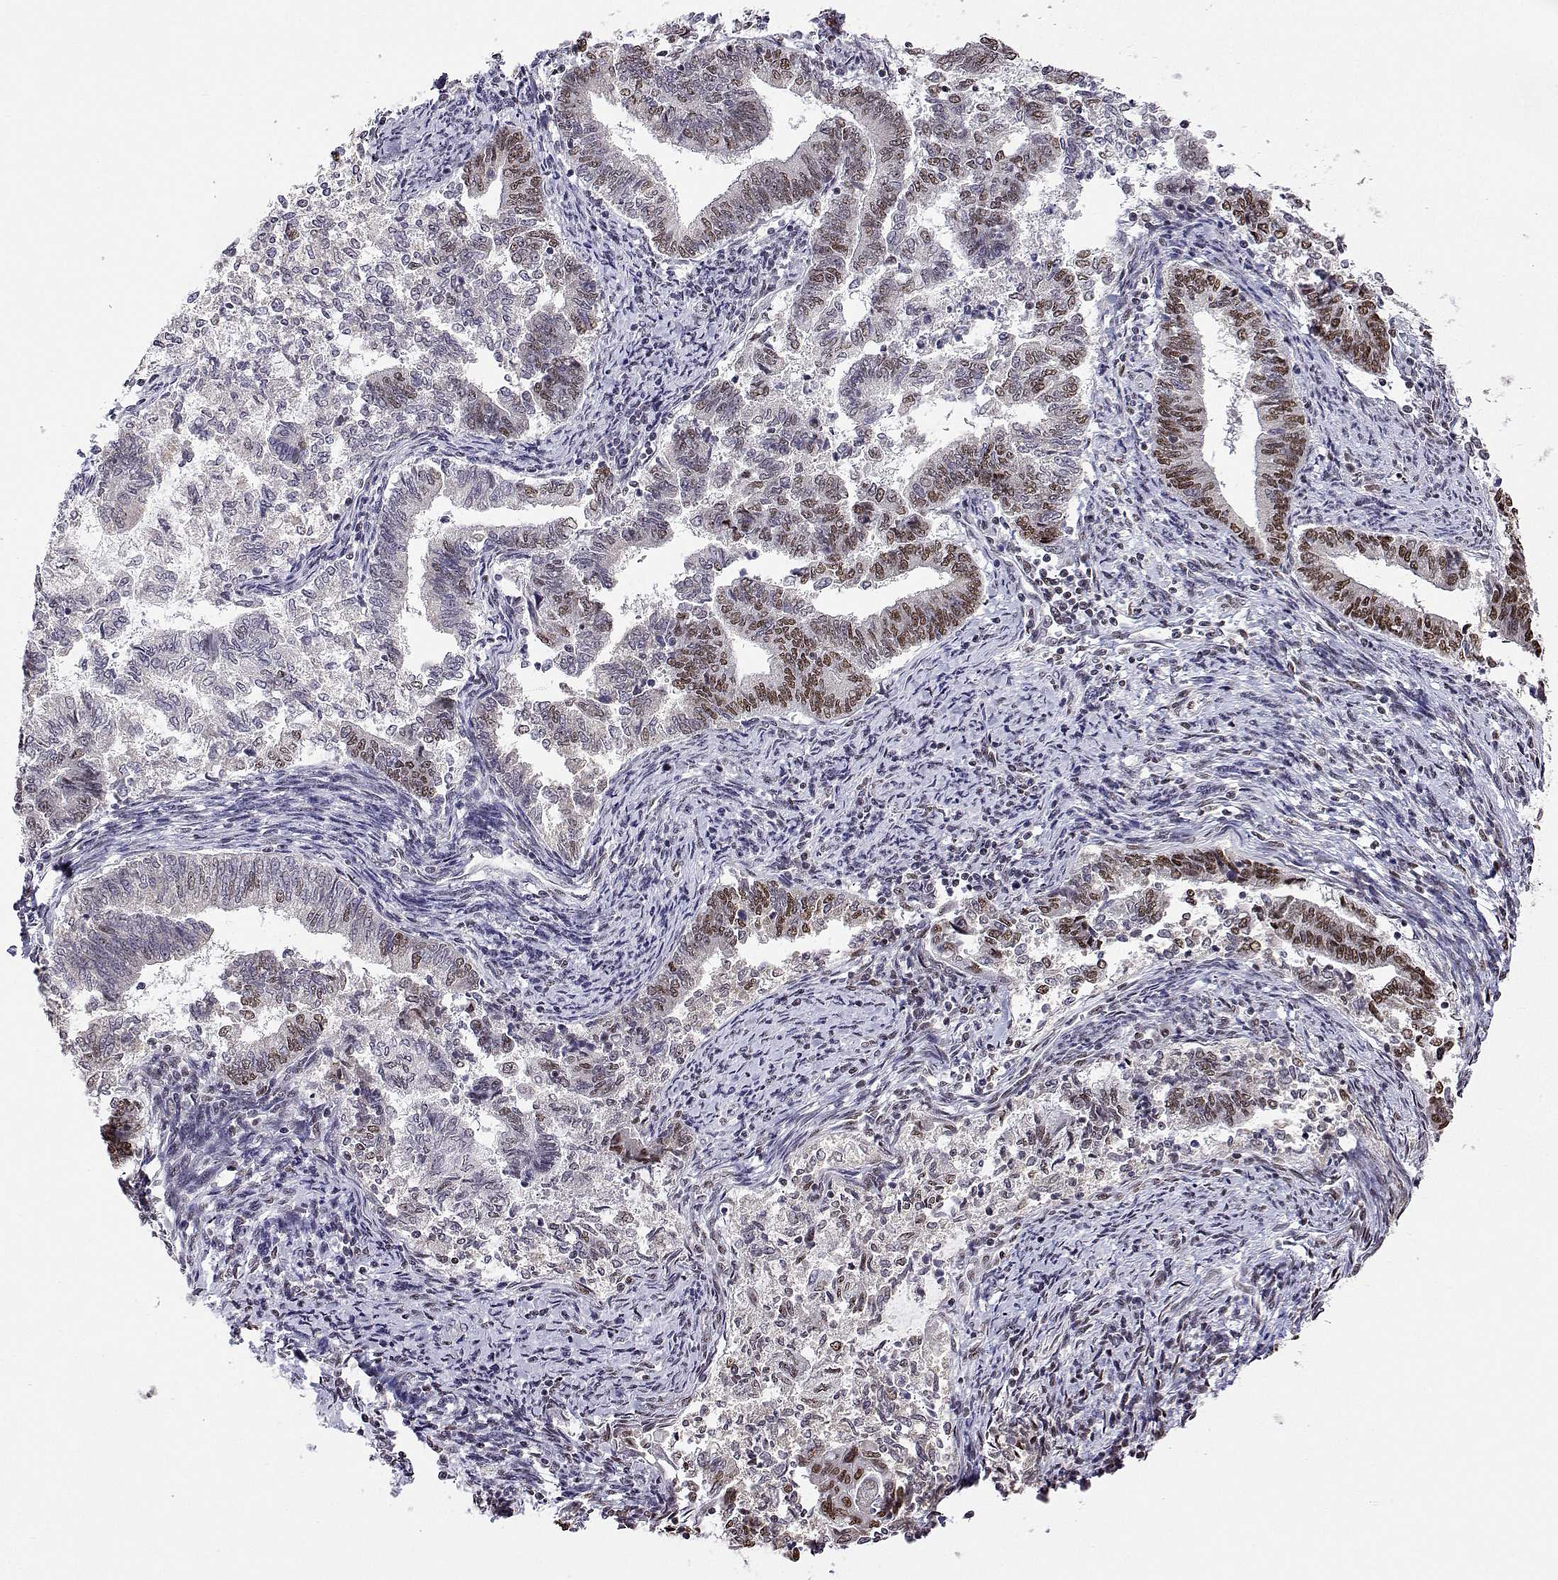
{"staining": {"intensity": "moderate", "quantity": "25%-75%", "location": "nuclear"}, "tissue": "endometrial cancer", "cell_type": "Tumor cells", "image_type": "cancer", "snomed": [{"axis": "morphology", "description": "Adenocarcinoma, NOS"}, {"axis": "topography", "description": "Endometrium"}], "caption": "This is a photomicrograph of IHC staining of adenocarcinoma (endometrial), which shows moderate positivity in the nuclear of tumor cells.", "gene": "ADAR", "patient": {"sex": "female", "age": 65}}